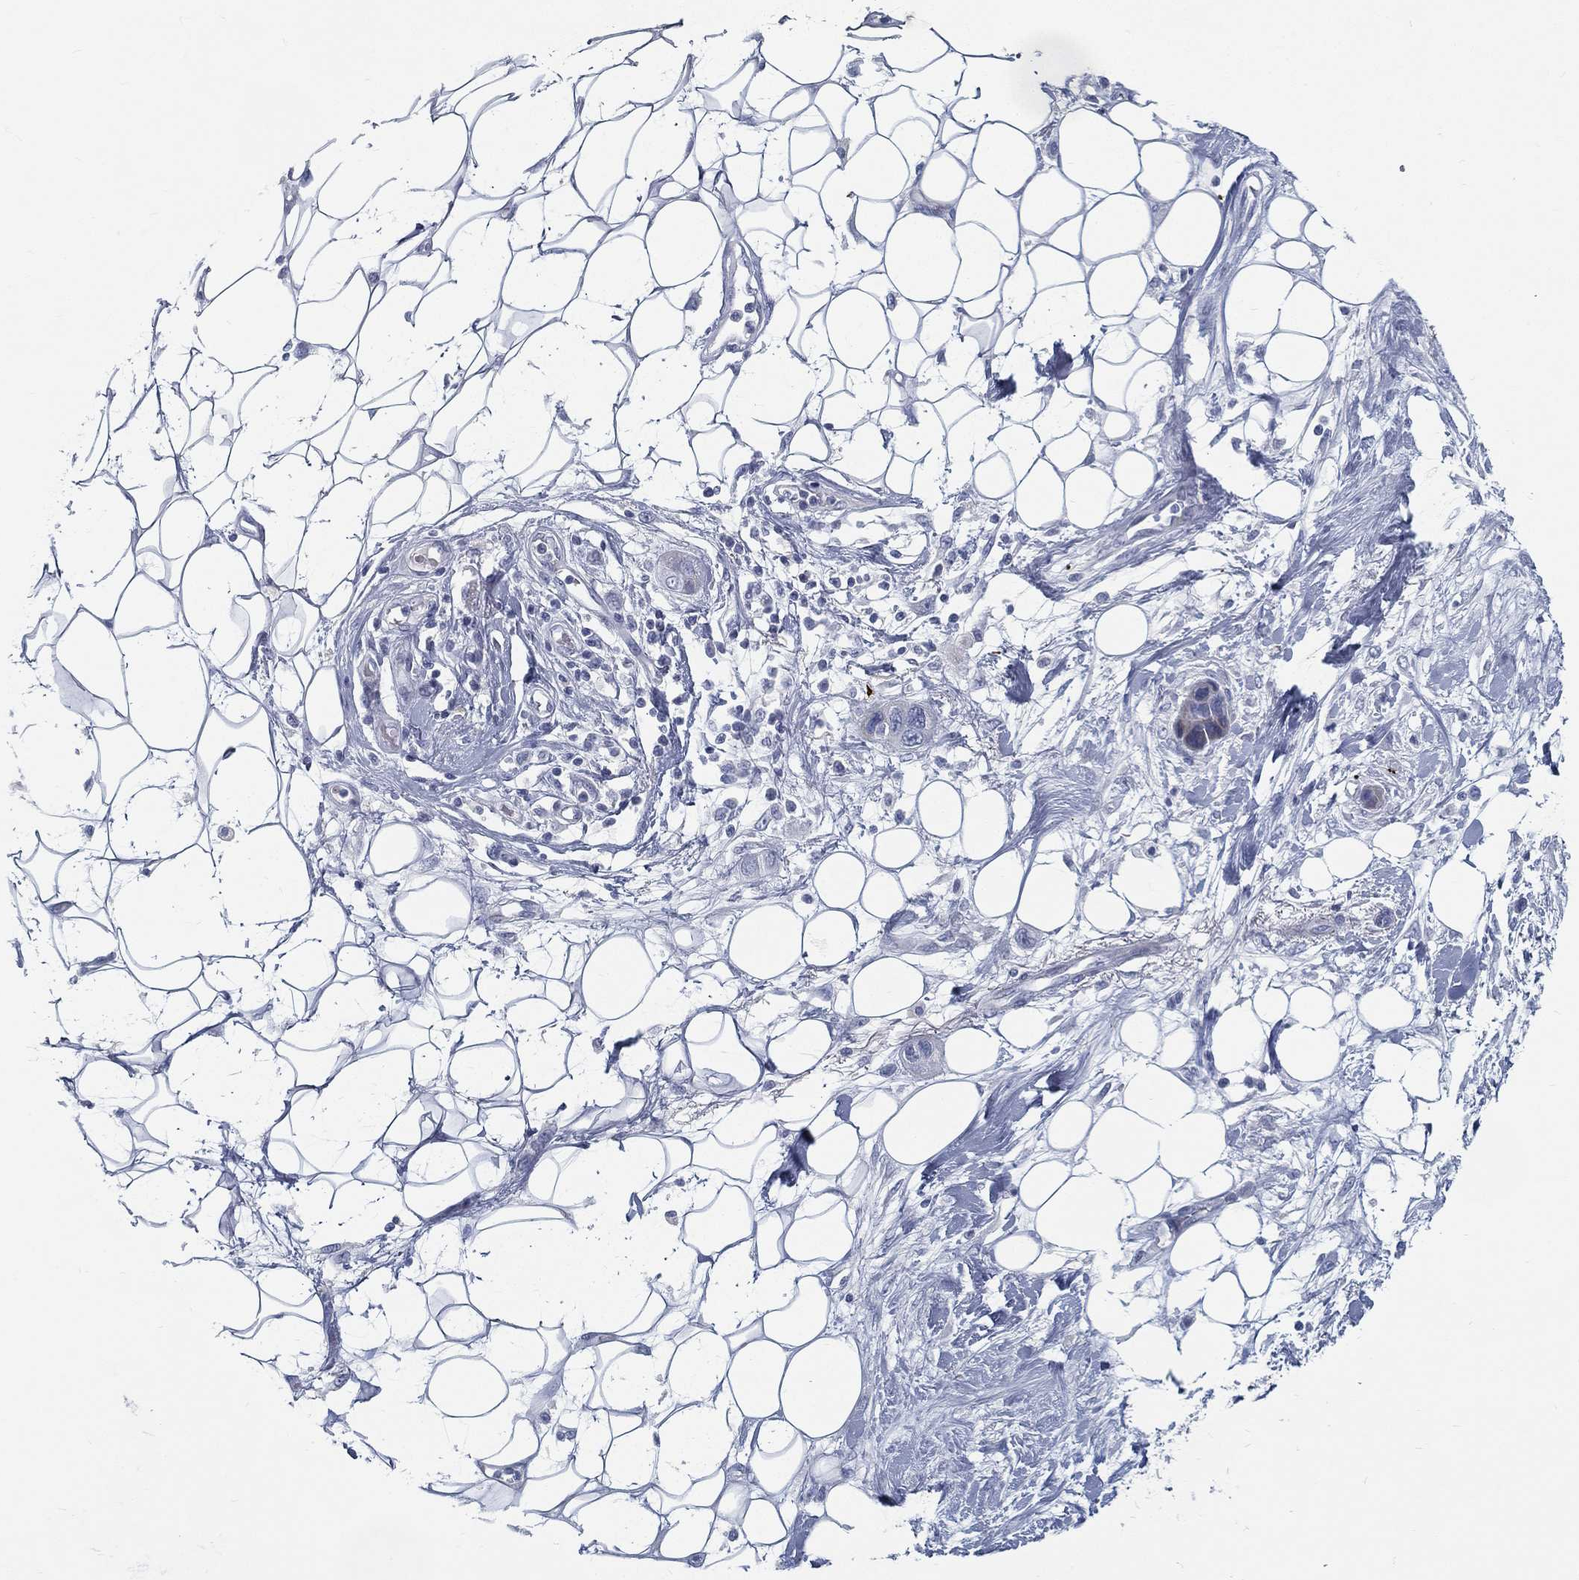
{"staining": {"intensity": "negative", "quantity": "none", "location": "none"}, "tissue": "skin cancer", "cell_type": "Tumor cells", "image_type": "cancer", "snomed": [{"axis": "morphology", "description": "Squamous cell carcinoma, NOS"}, {"axis": "topography", "description": "Skin"}], "caption": "Tumor cells are negative for brown protein staining in skin cancer.", "gene": "SPPL2C", "patient": {"sex": "male", "age": 79}}